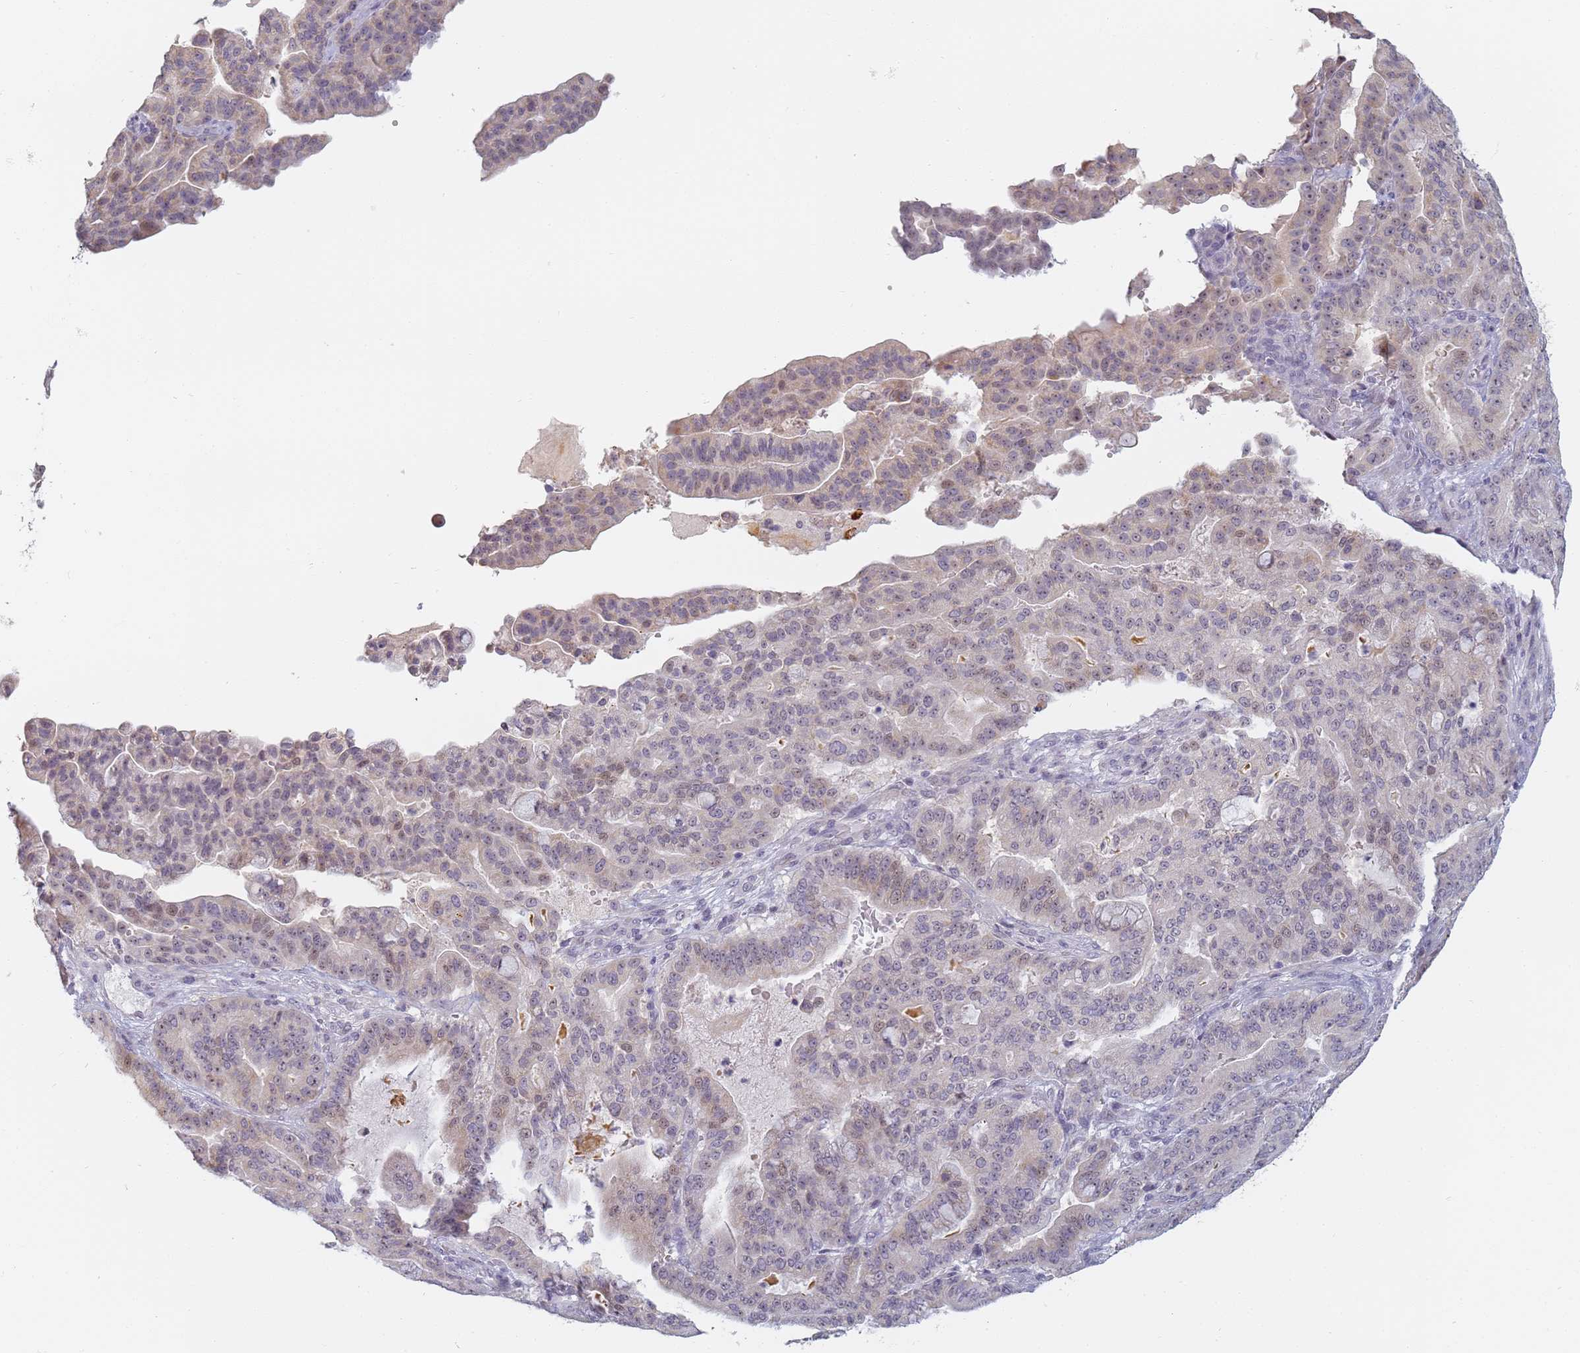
{"staining": {"intensity": "weak", "quantity": "25%-75%", "location": "nuclear"}, "tissue": "pancreatic cancer", "cell_type": "Tumor cells", "image_type": "cancer", "snomed": [{"axis": "morphology", "description": "Adenocarcinoma, NOS"}, {"axis": "topography", "description": "Pancreas"}], "caption": "A photomicrograph of human pancreatic adenocarcinoma stained for a protein shows weak nuclear brown staining in tumor cells.", "gene": "SLC38A9", "patient": {"sex": "male", "age": 63}}